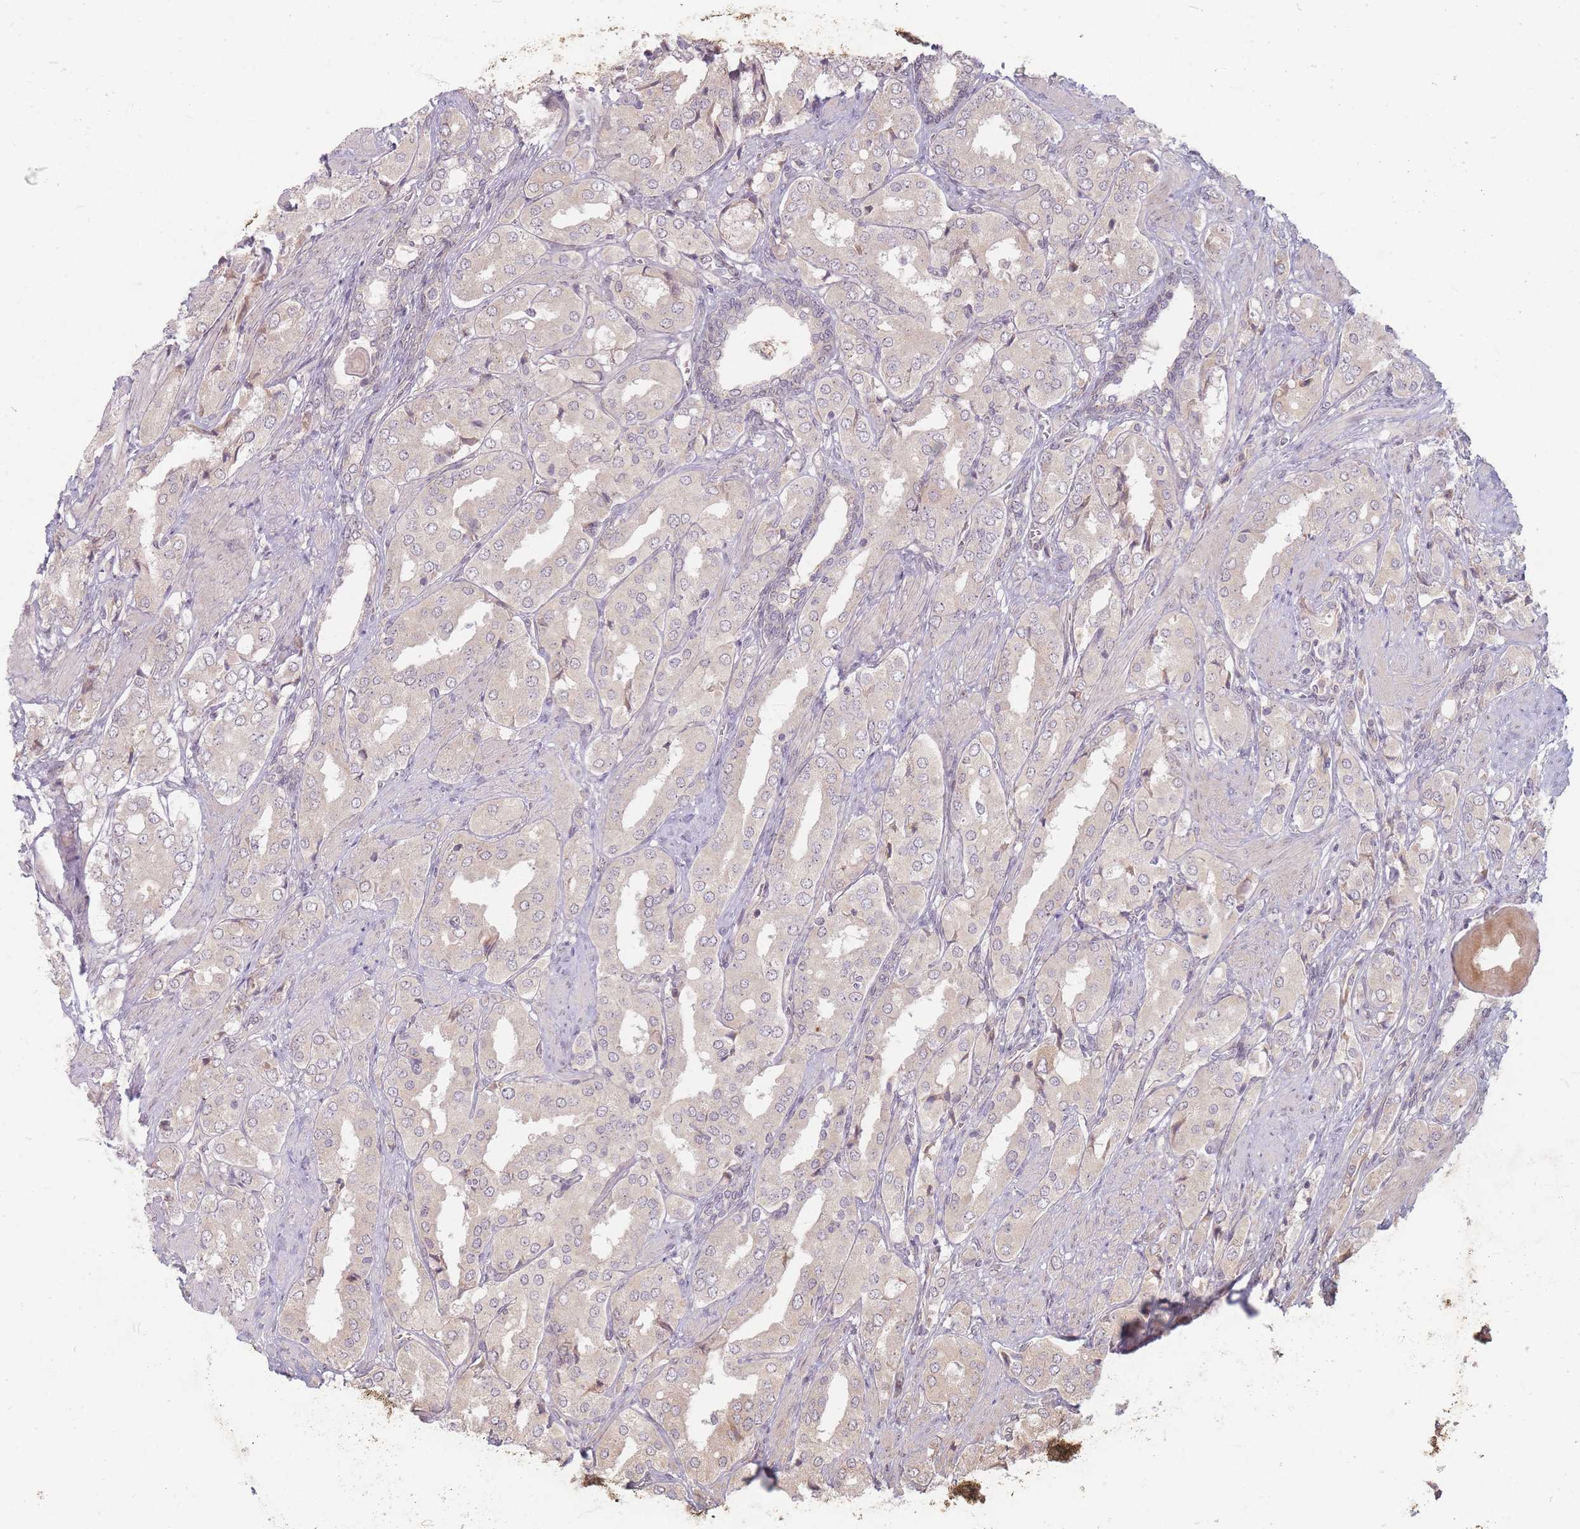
{"staining": {"intensity": "negative", "quantity": "none", "location": "none"}, "tissue": "prostate cancer", "cell_type": "Tumor cells", "image_type": "cancer", "snomed": [{"axis": "morphology", "description": "Adenocarcinoma, High grade"}, {"axis": "topography", "description": "Prostate"}], "caption": "DAB (3,3'-diaminobenzidine) immunohistochemical staining of adenocarcinoma (high-grade) (prostate) shows no significant expression in tumor cells. The staining was performed using DAB (3,3'-diaminobenzidine) to visualize the protein expression in brown, while the nuclei were stained in blue with hematoxylin (Magnification: 20x).", "gene": "GABRA6", "patient": {"sex": "male", "age": 71}}